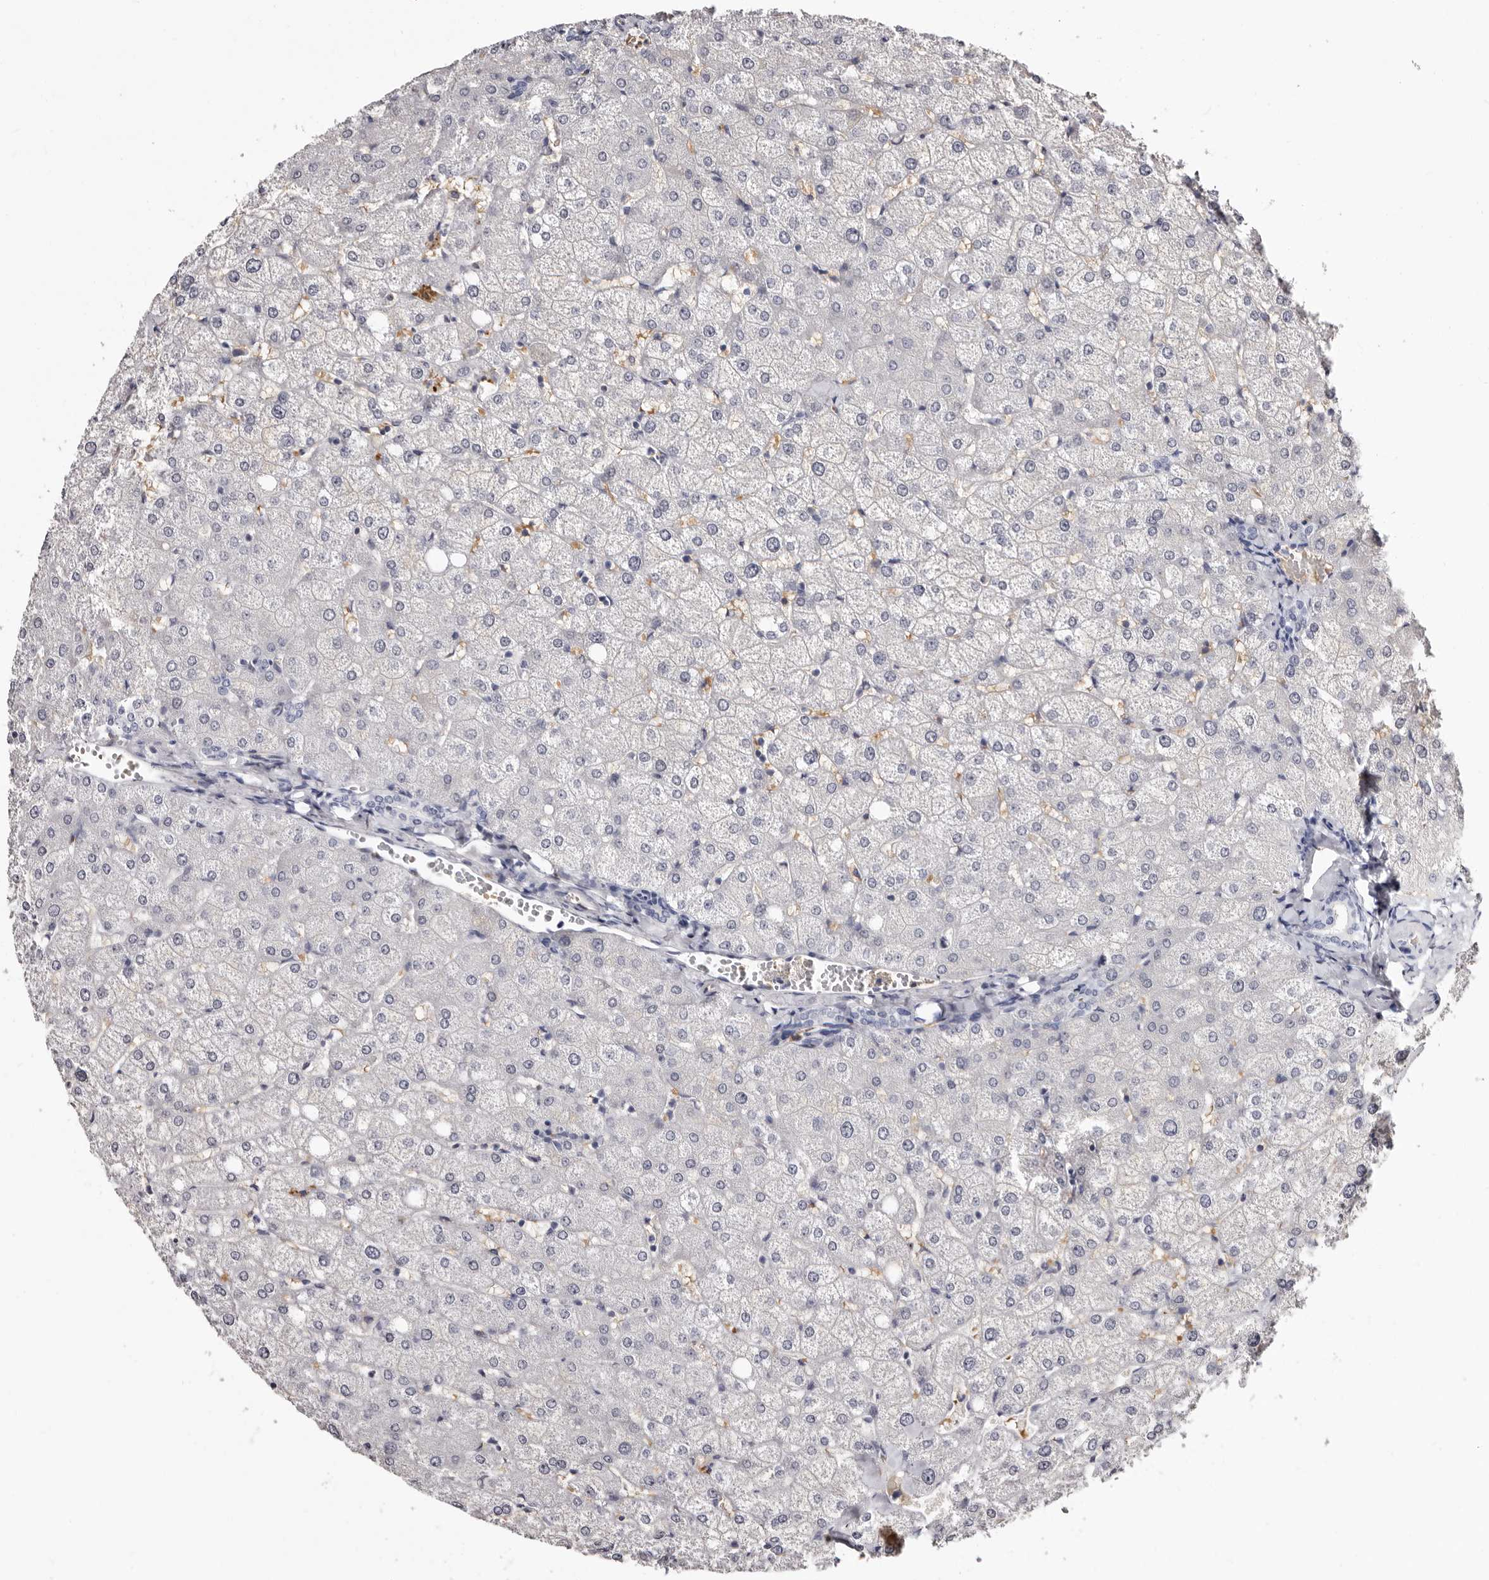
{"staining": {"intensity": "negative", "quantity": "none", "location": "none"}, "tissue": "liver", "cell_type": "Cholangiocytes", "image_type": "normal", "snomed": [{"axis": "morphology", "description": "Normal tissue, NOS"}, {"axis": "topography", "description": "Liver"}], "caption": "This is an immunohistochemistry histopathology image of normal human liver. There is no expression in cholangiocytes.", "gene": "BPGM", "patient": {"sex": "female", "age": 54}}